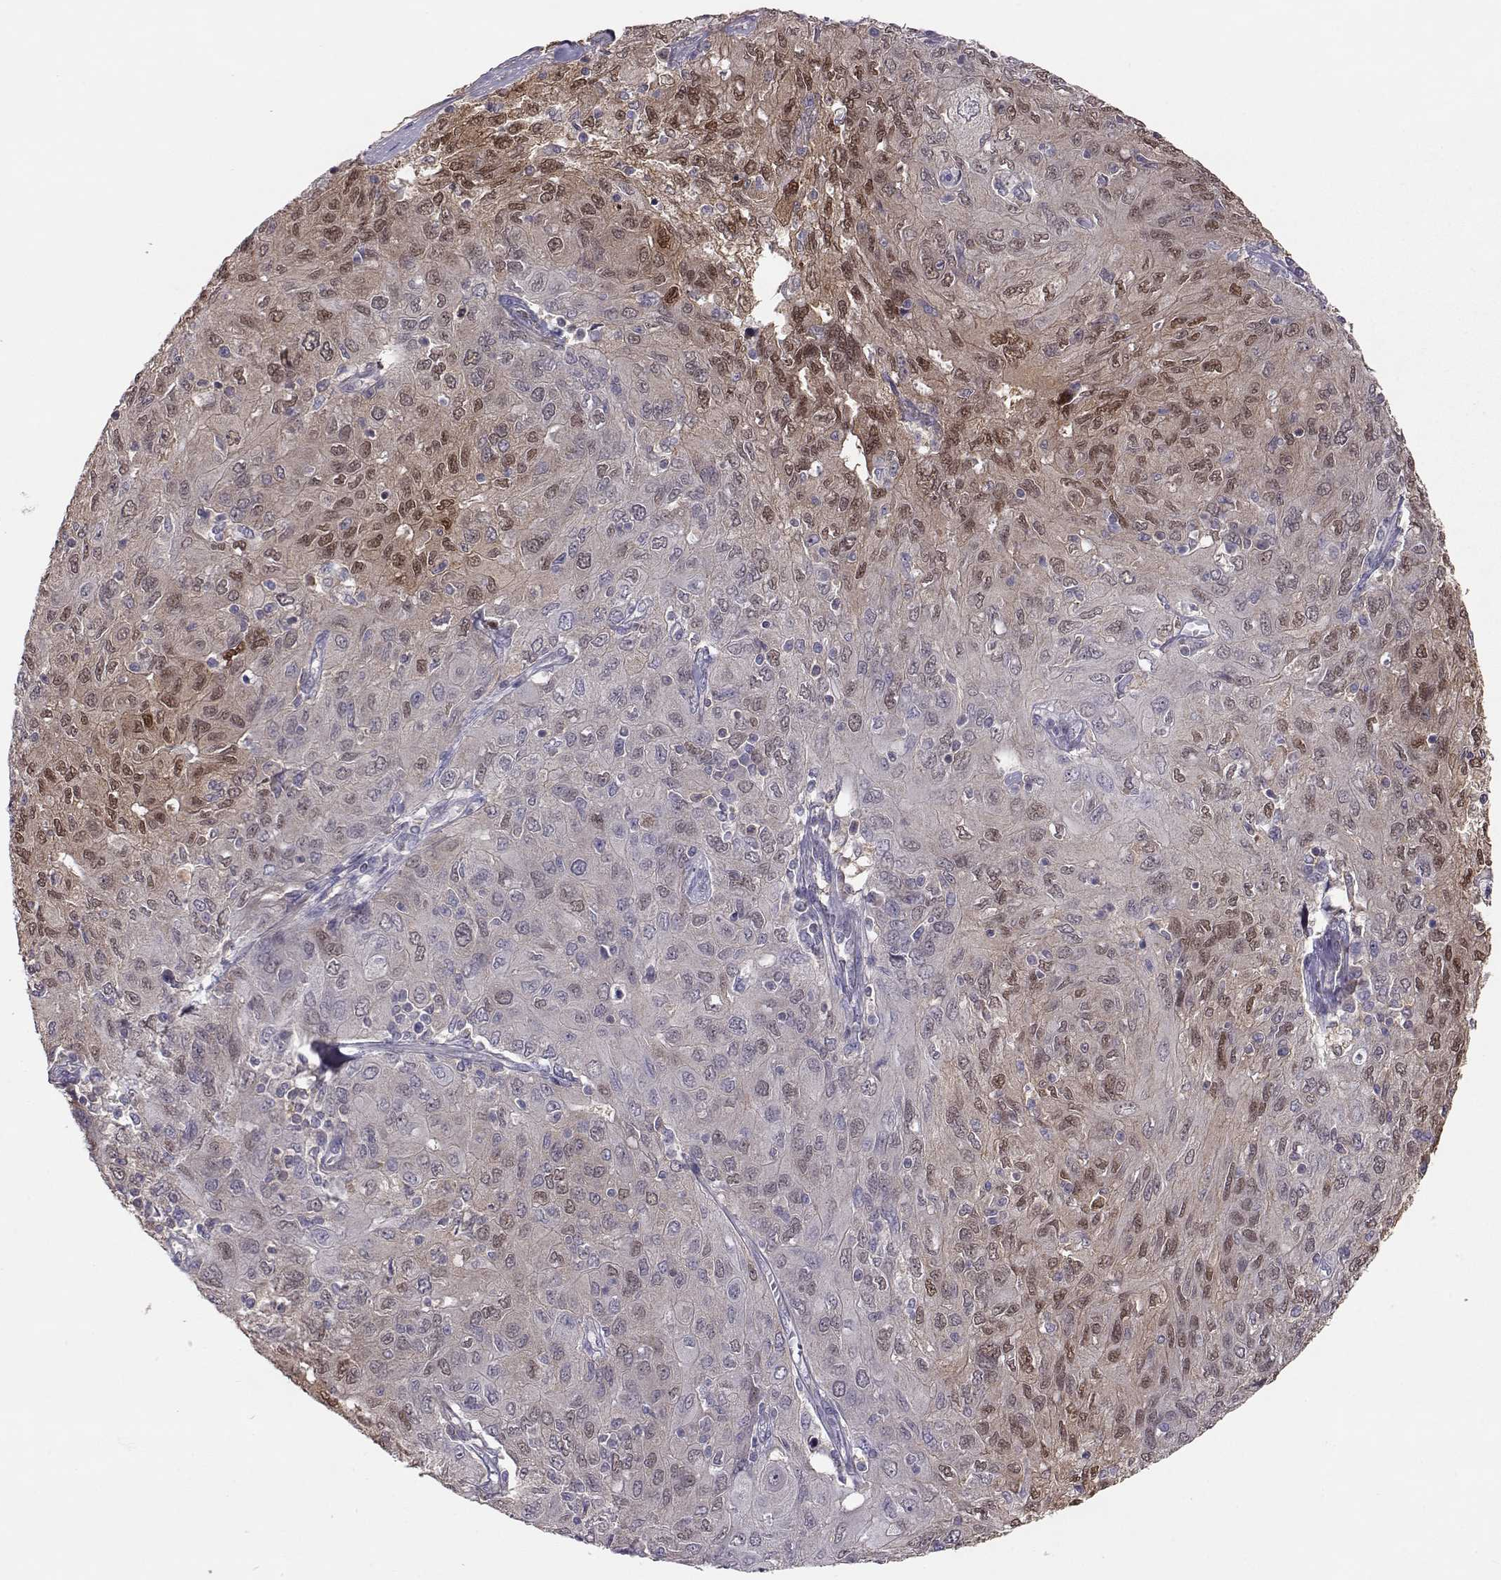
{"staining": {"intensity": "moderate", "quantity": "<25%", "location": "cytoplasmic/membranous,nuclear"}, "tissue": "ovarian cancer", "cell_type": "Tumor cells", "image_type": "cancer", "snomed": [{"axis": "morphology", "description": "Carcinoma, endometroid"}, {"axis": "topography", "description": "Ovary"}], "caption": "Brown immunohistochemical staining in endometroid carcinoma (ovarian) exhibits moderate cytoplasmic/membranous and nuclear positivity in approximately <25% of tumor cells.", "gene": "NCAM2", "patient": {"sex": "female", "age": 50}}